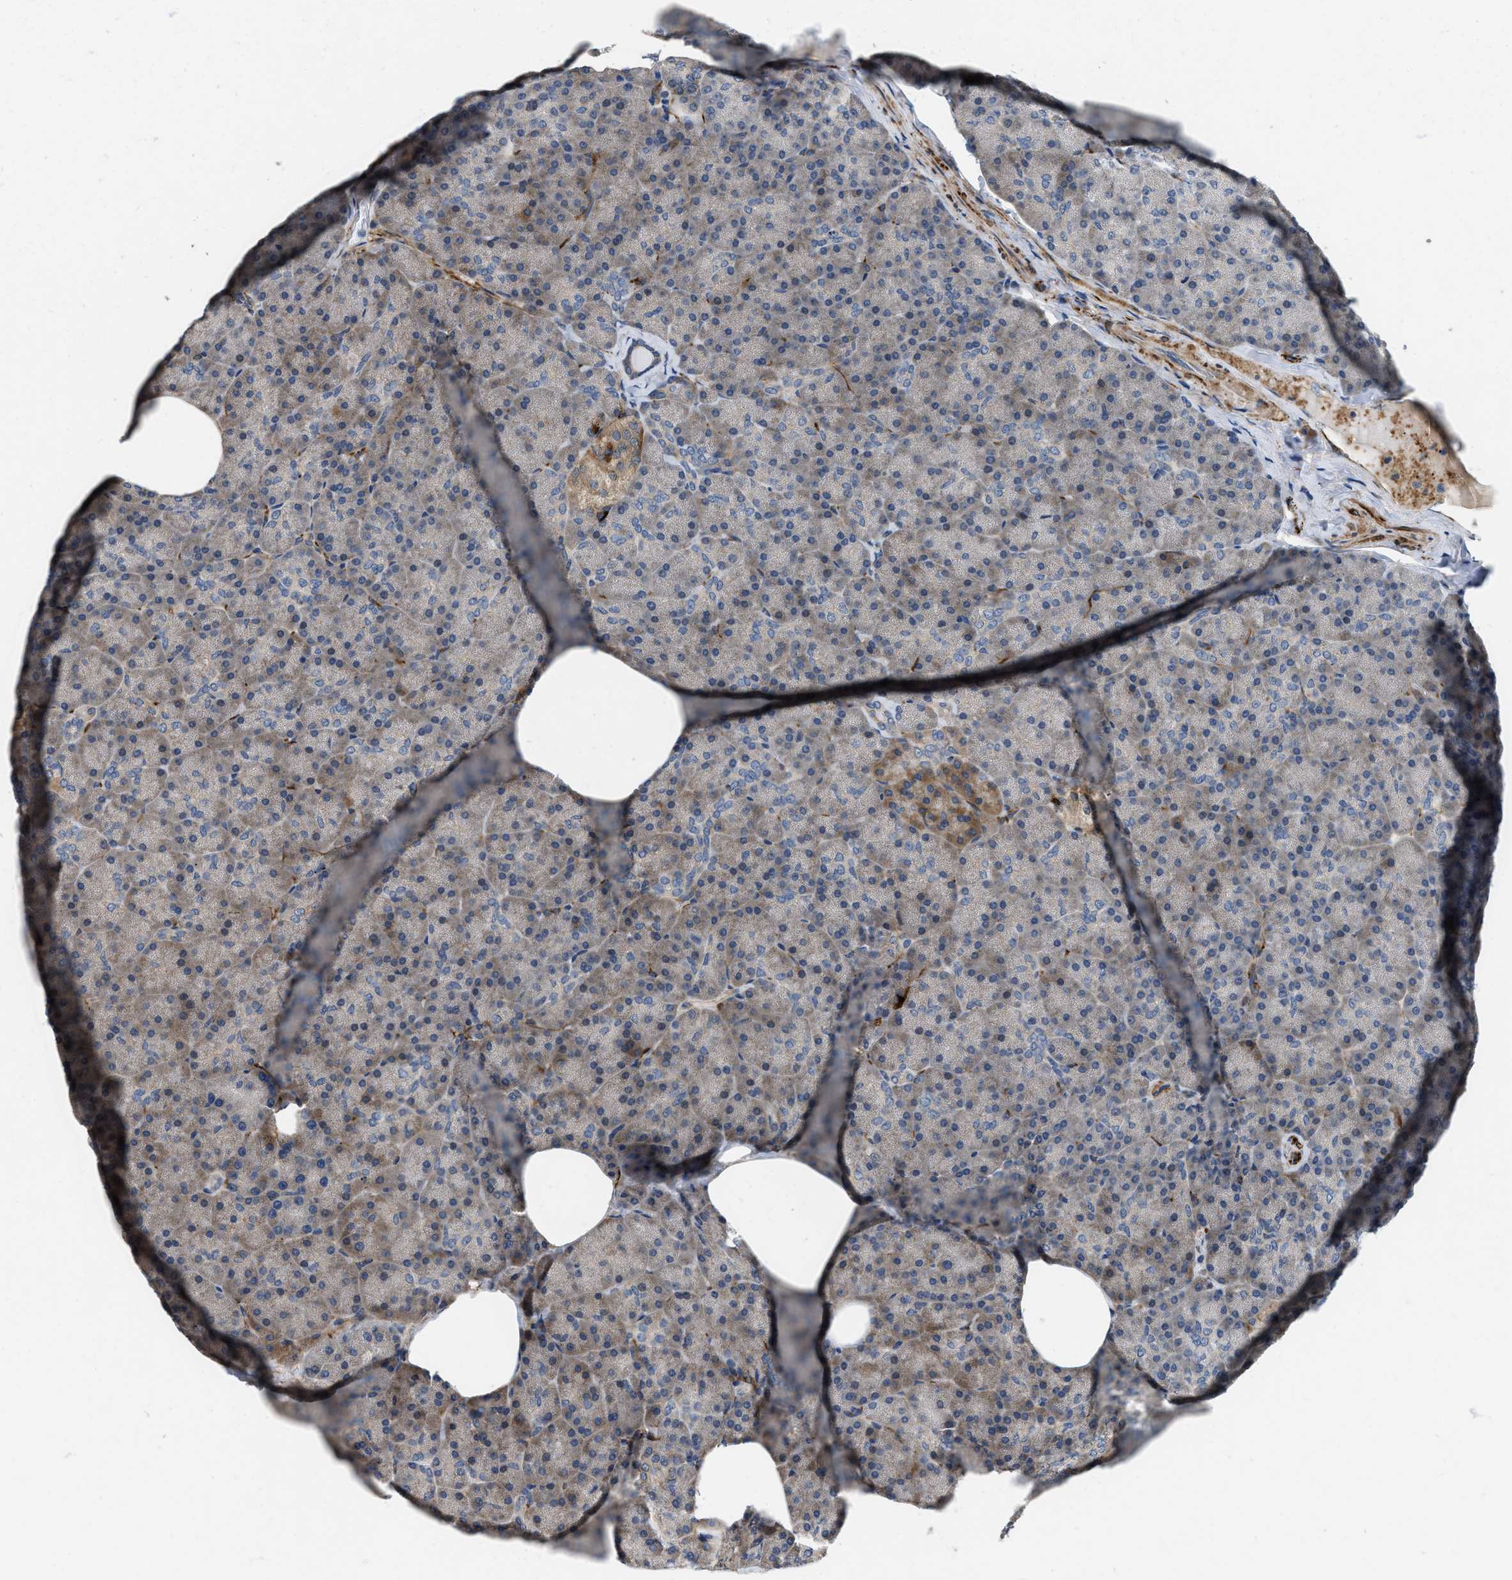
{"staining": {"intensity": "weak", "quantity": "<25%", "location": "cytoplasmic/membranous"}, "tissue": "pancreas", "cell_type": "Exocrine glandular cells", "image_type": "normal", "snomed": [{"axis": "morphology", "description": "Normal tissue, NOS"}, {"axis": "topography", "description": "Pancreas"}], "caption": "The photomicrograph shows no staining of exocrine glandular cells in unremarkable pancreas. The staining is performed using DAB brown chromogen with nuclei counter-stained in using hematoxylin.", "gene": "ZNF599", "patient": {"sex": "female", "age": 35}}